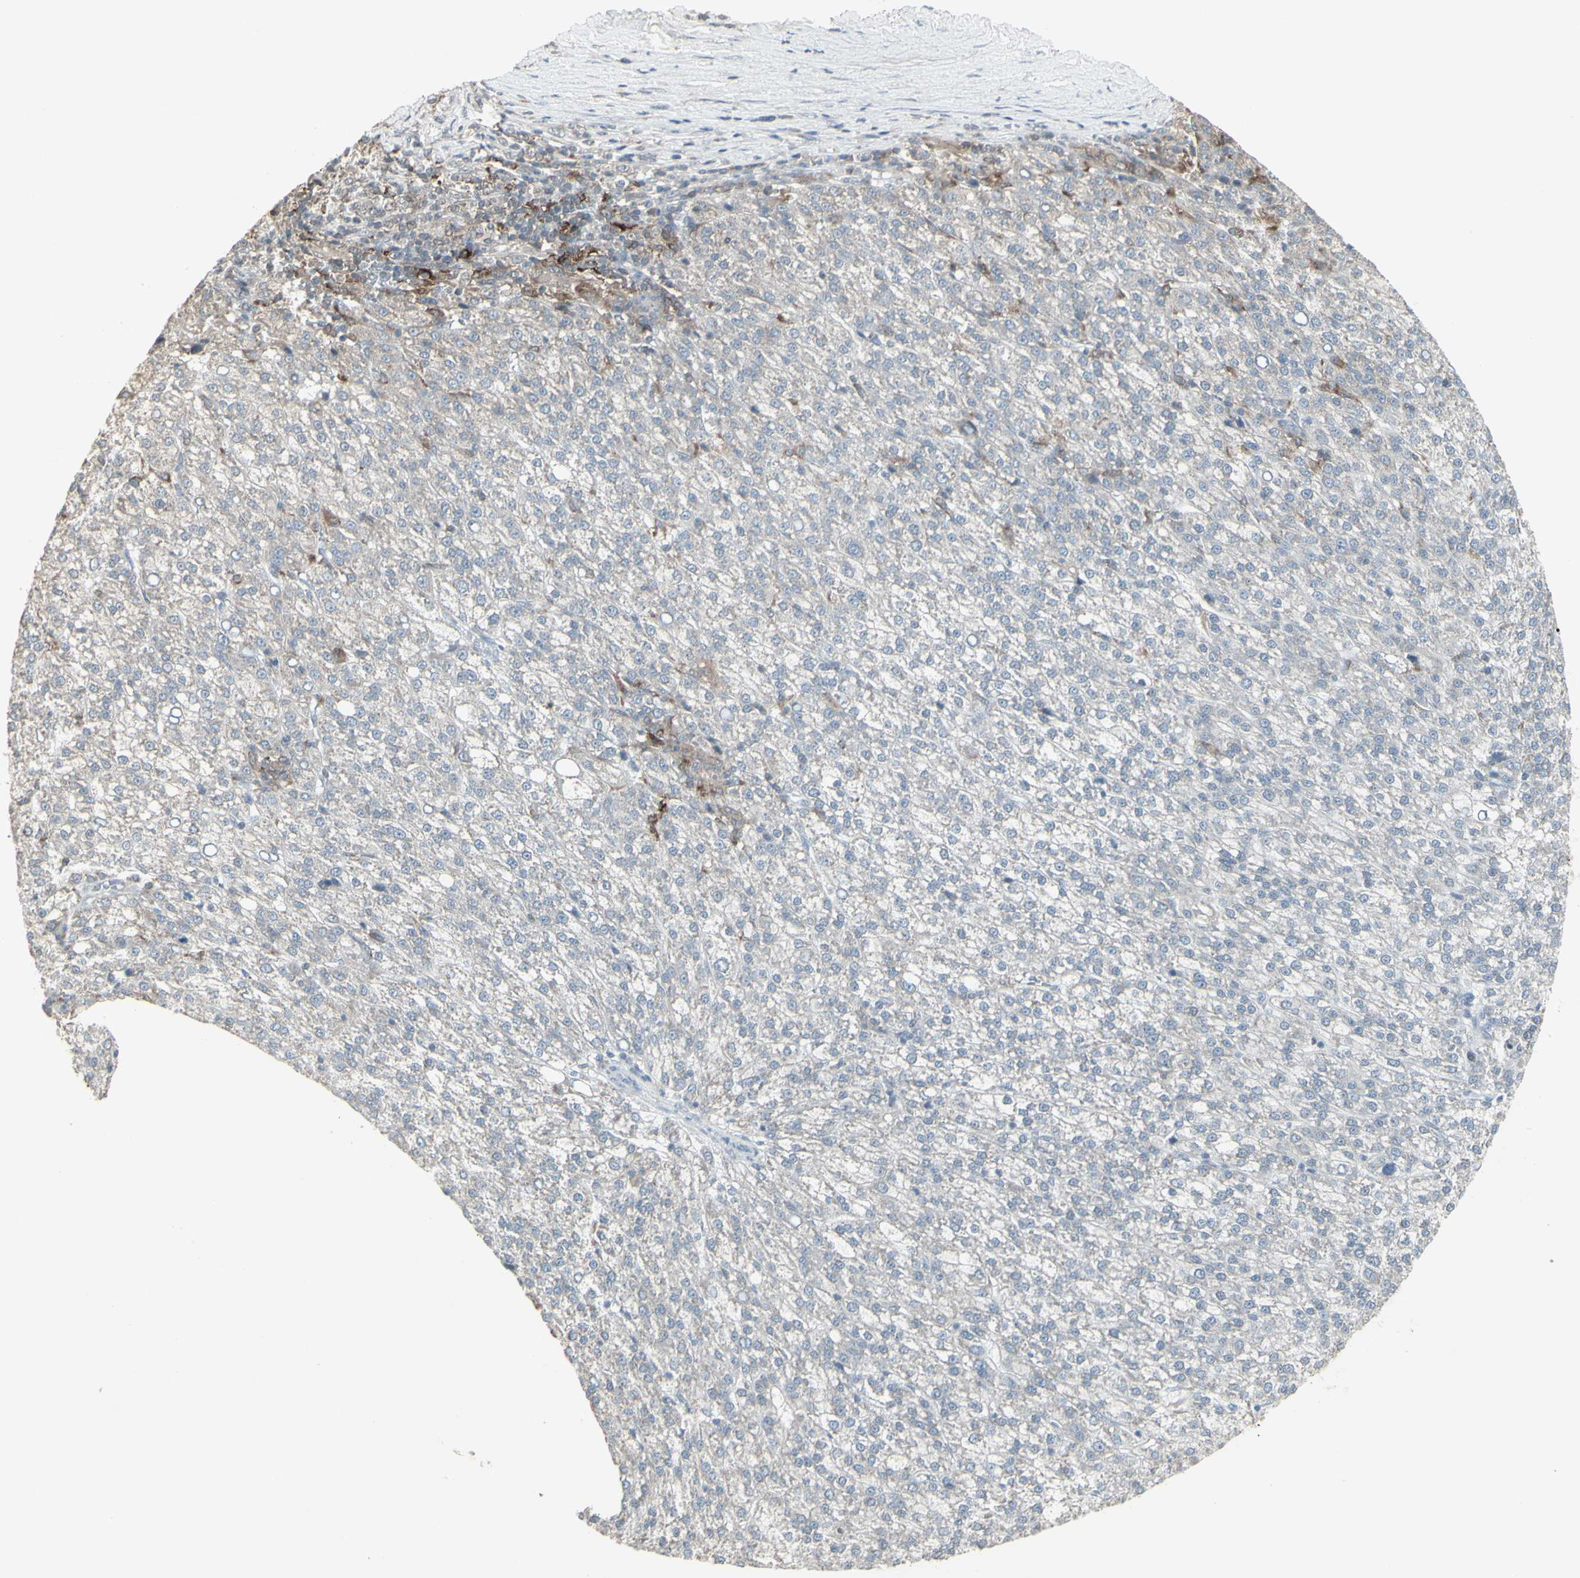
{"staining": {"intensity": "negative", "quantity": "none", "location": "none"}, "tissue": "liver cancer", "cell_type": "Tumor cells", "image_type": "cancer", "snomed": [{"axis": "morphology", "description": "Carcinoma, Hepatocellular, NOS"}, {"axis": "topography", "description": "Liver"}], "caption": "Liver cancer (hepatocellular carcinoma) was stained to show a protein in brown. There is no significant staining in tumor cells.", "gene": "SAMSN1", "patient": {"sex": "female", "age": 58}}